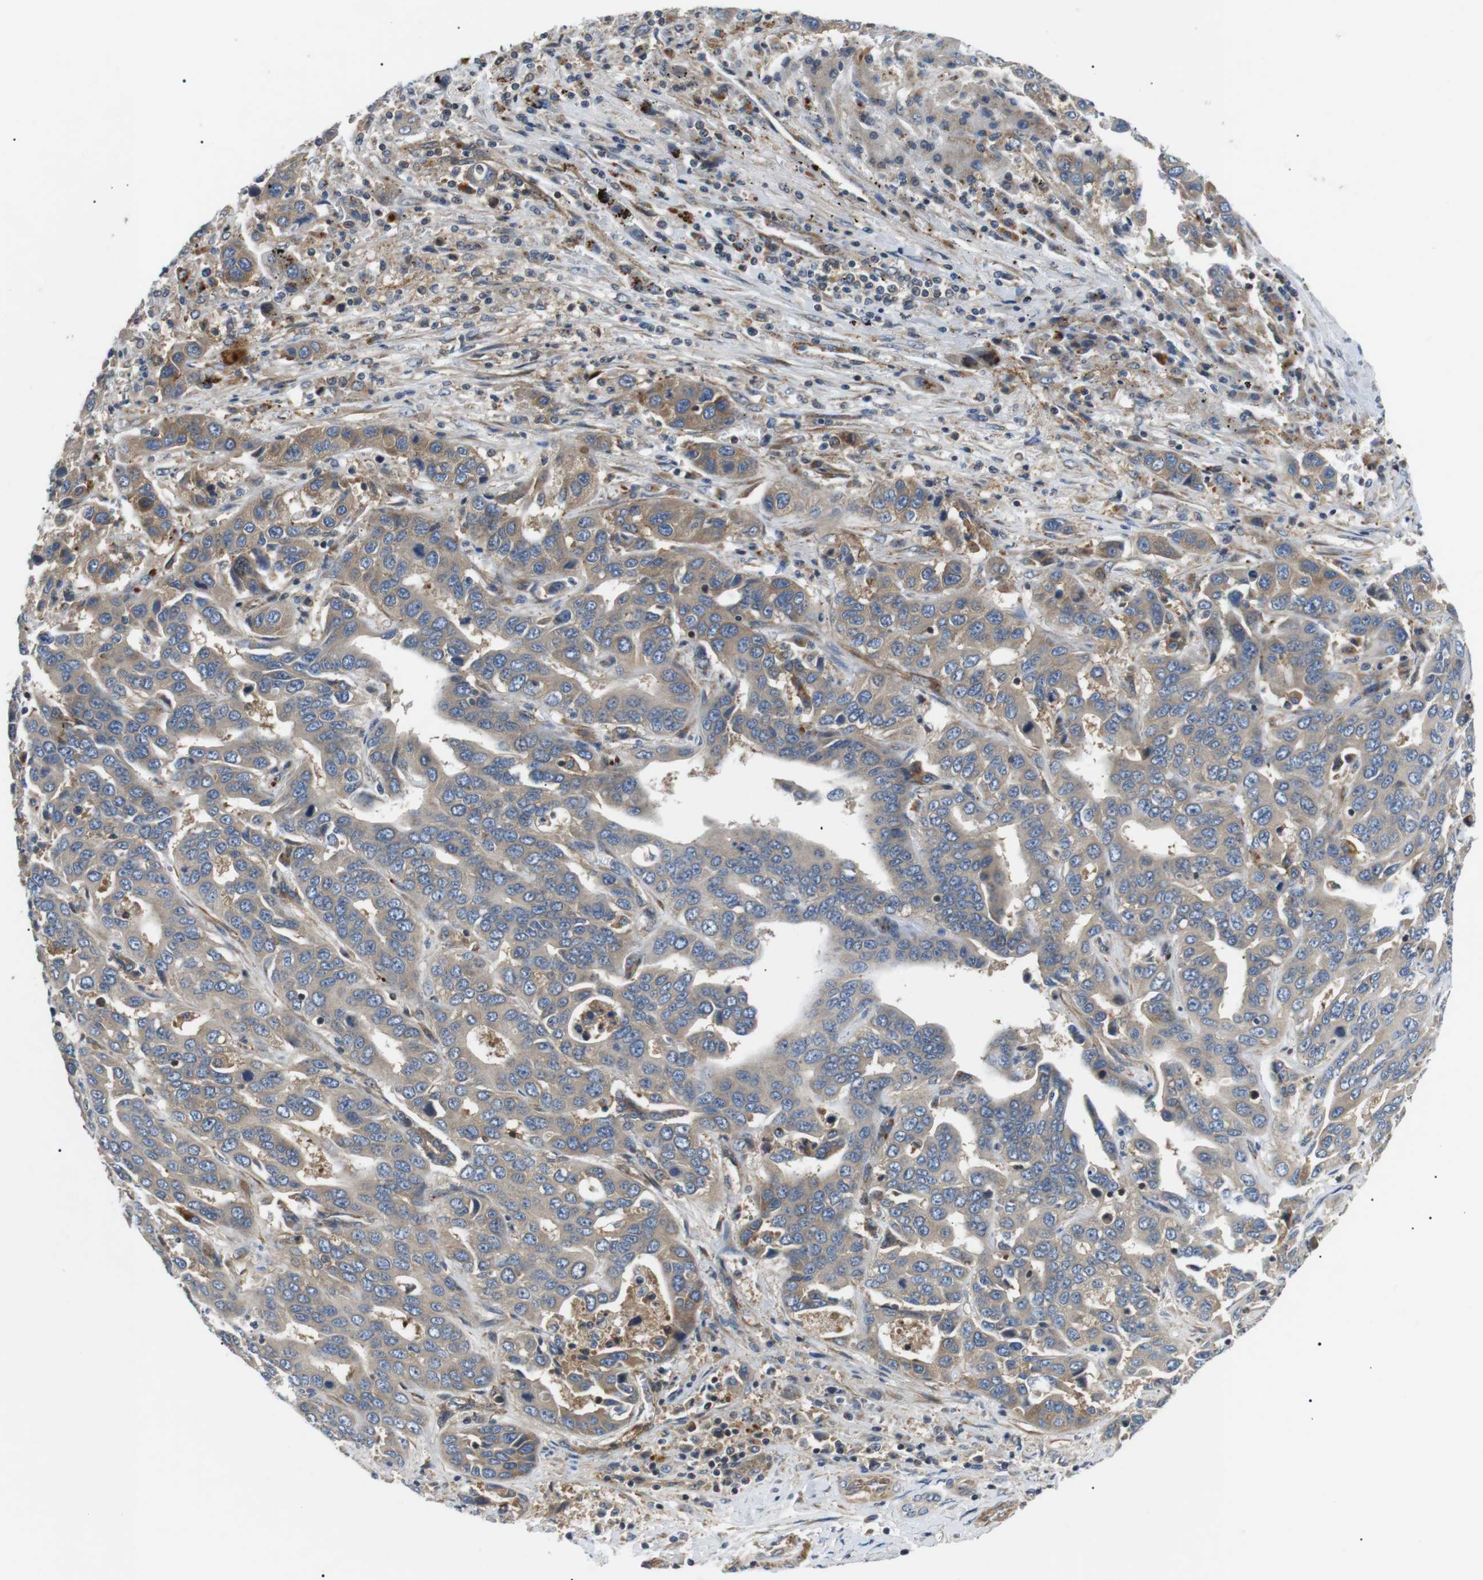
{"staining": {"intensity": "moderate", "quantity": "<25%", "location": "cytoplasmic/membranous"}, "tissue": "liver cancer", "cell_type": "Tumor cells", "image_type": "cancer", "snomed": [{"axis": "morphology", "description": "Cholangiocarcinoma"}, {"axis": "topography", "description": "Liver"}], "caption": "A micrograph showing moderate cytoplasmic/membranous staining in about <25% of tumor cells in liver cancer (cholangiocarcinoma), as visualized by brown immunohistochemical staining.", "gene": "DIPK1A", "patient": {"sex": "female", "age": 52}}